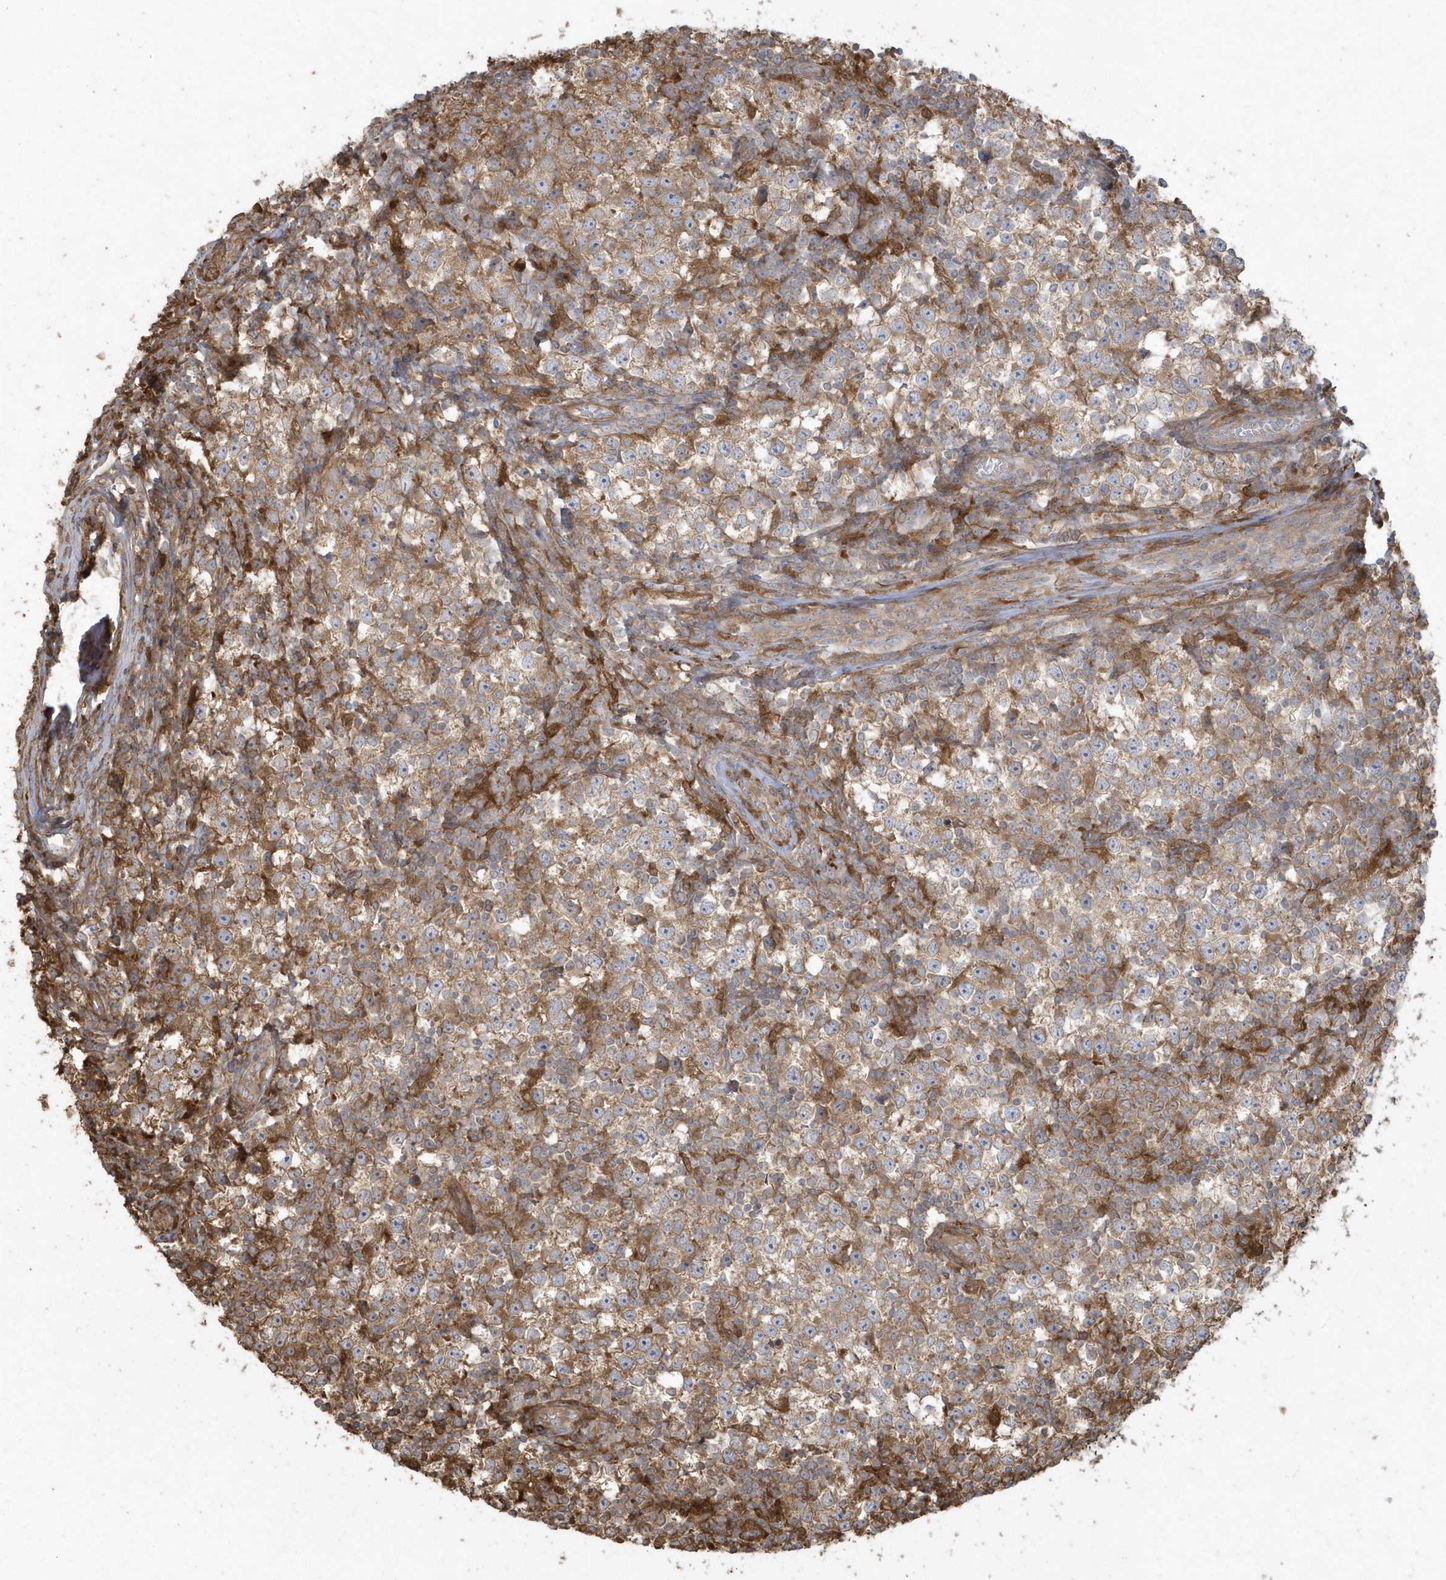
{"staining": {"intensity": "moderate", "quantity": ">75%", "location": "cytoplasmic/membranous"}, "tissue": "testis cancer", "cell_type": "Tumor cells", "image_type": "cancer", "snomed": [{"axis": "morphology", "description": "Seminoma, NOS"}, {"axis": "topography", "description": "Testis"}], "caption": "IHC (DAB) staining of testis cancer exhibits moderate cytoplasmic/membranous protein staining in about >75% of tumor cells.", "gene": "HNMT", "patient": {"sex": "male", "age": 65}}